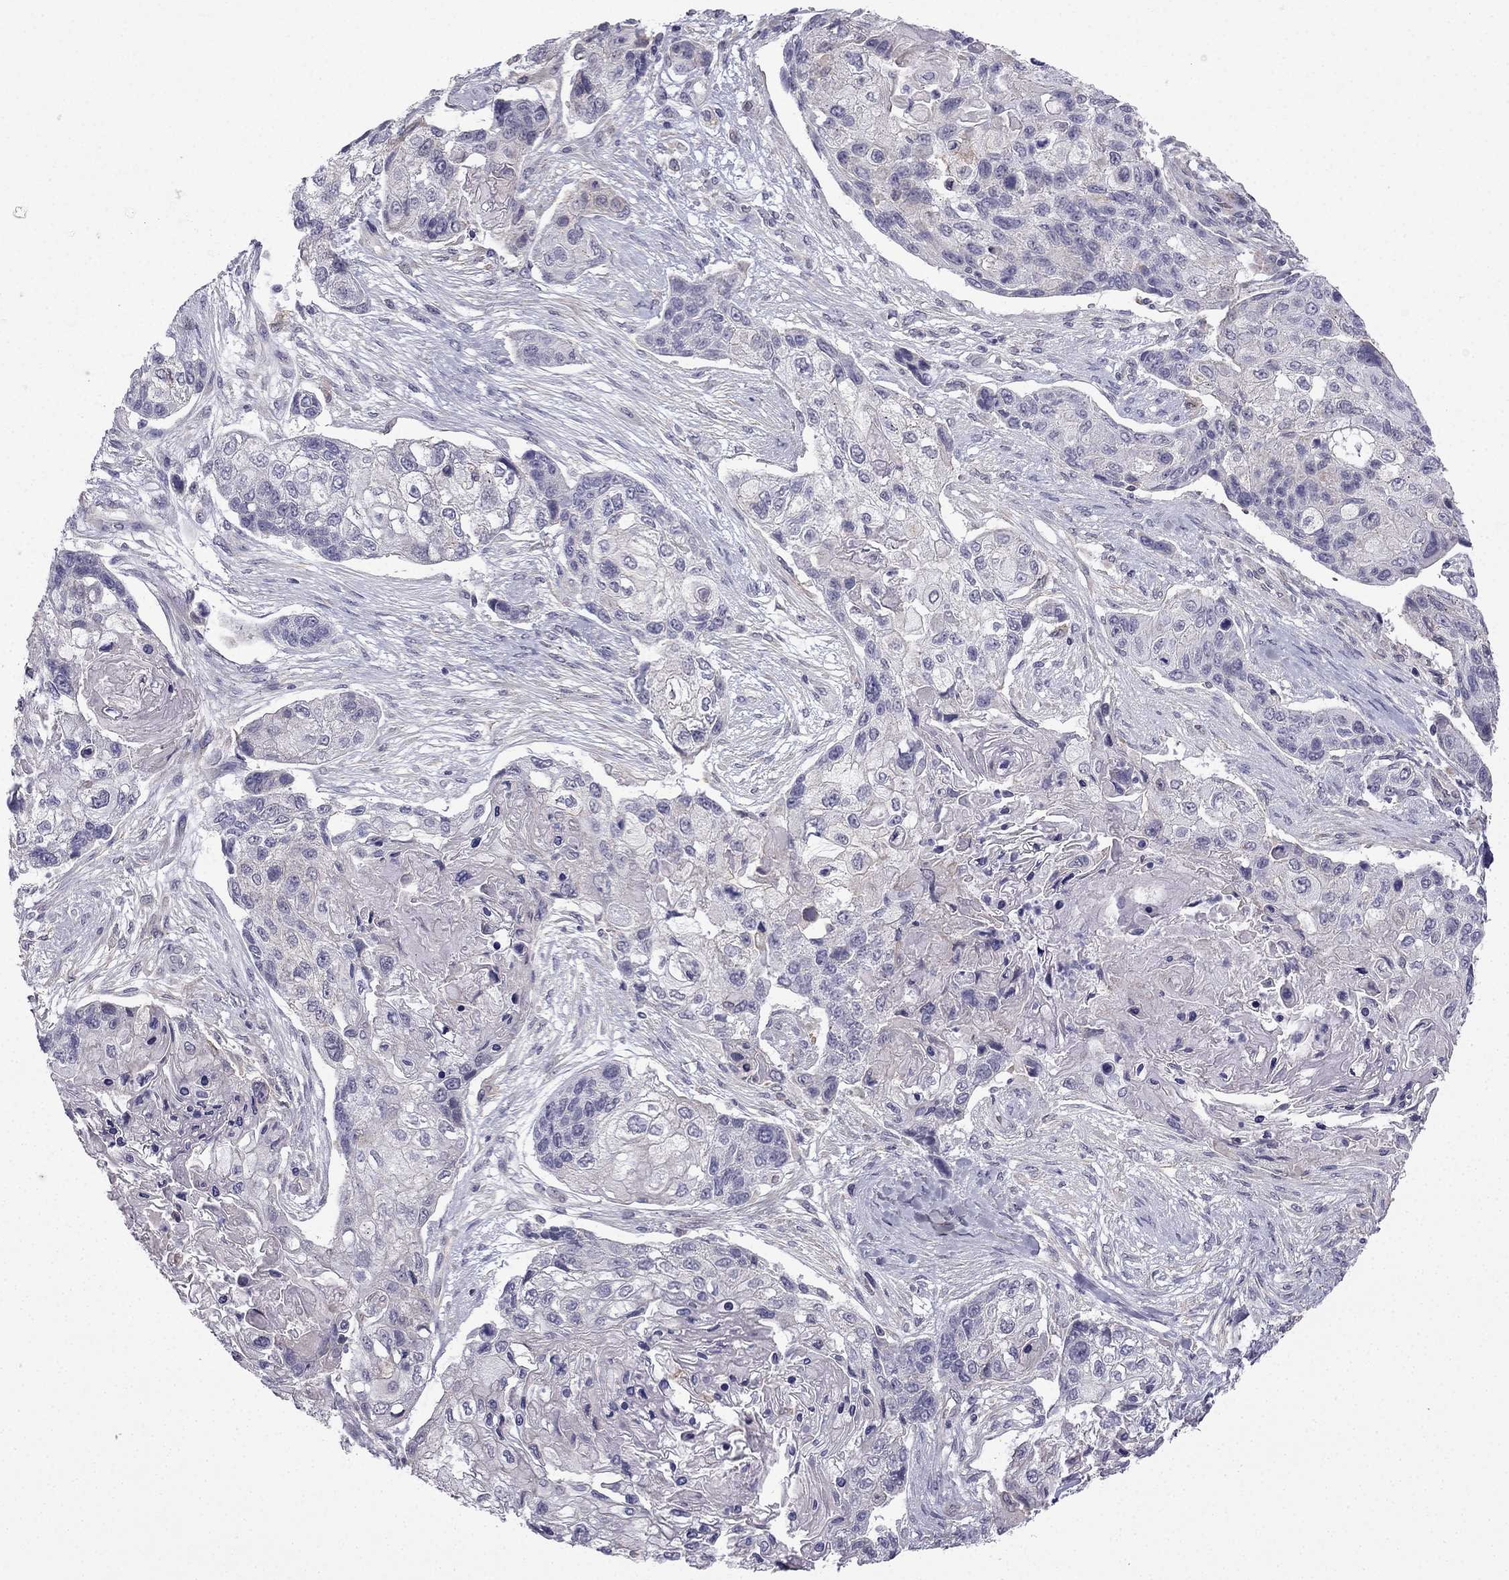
{"staining": {"intensity": "negative", "quantity": "none", "location": "none"}, "tissue": "lung cancer", "cell_type": "Tumor cells", "image_type": "cancer", "snomed": [{"axis": "morphology", "description": "Squamous cell carcinoma, NOS"}, {"axis": "topography", "description": "Lung"}], "caption": "This is an immunohistochemistry photomicrograph of human lung cancer (squamous cell carcinoma). There is no staining in tumor cells.", "gene": "CFAP53", "patient": {"sex": "male", "age": 69}}